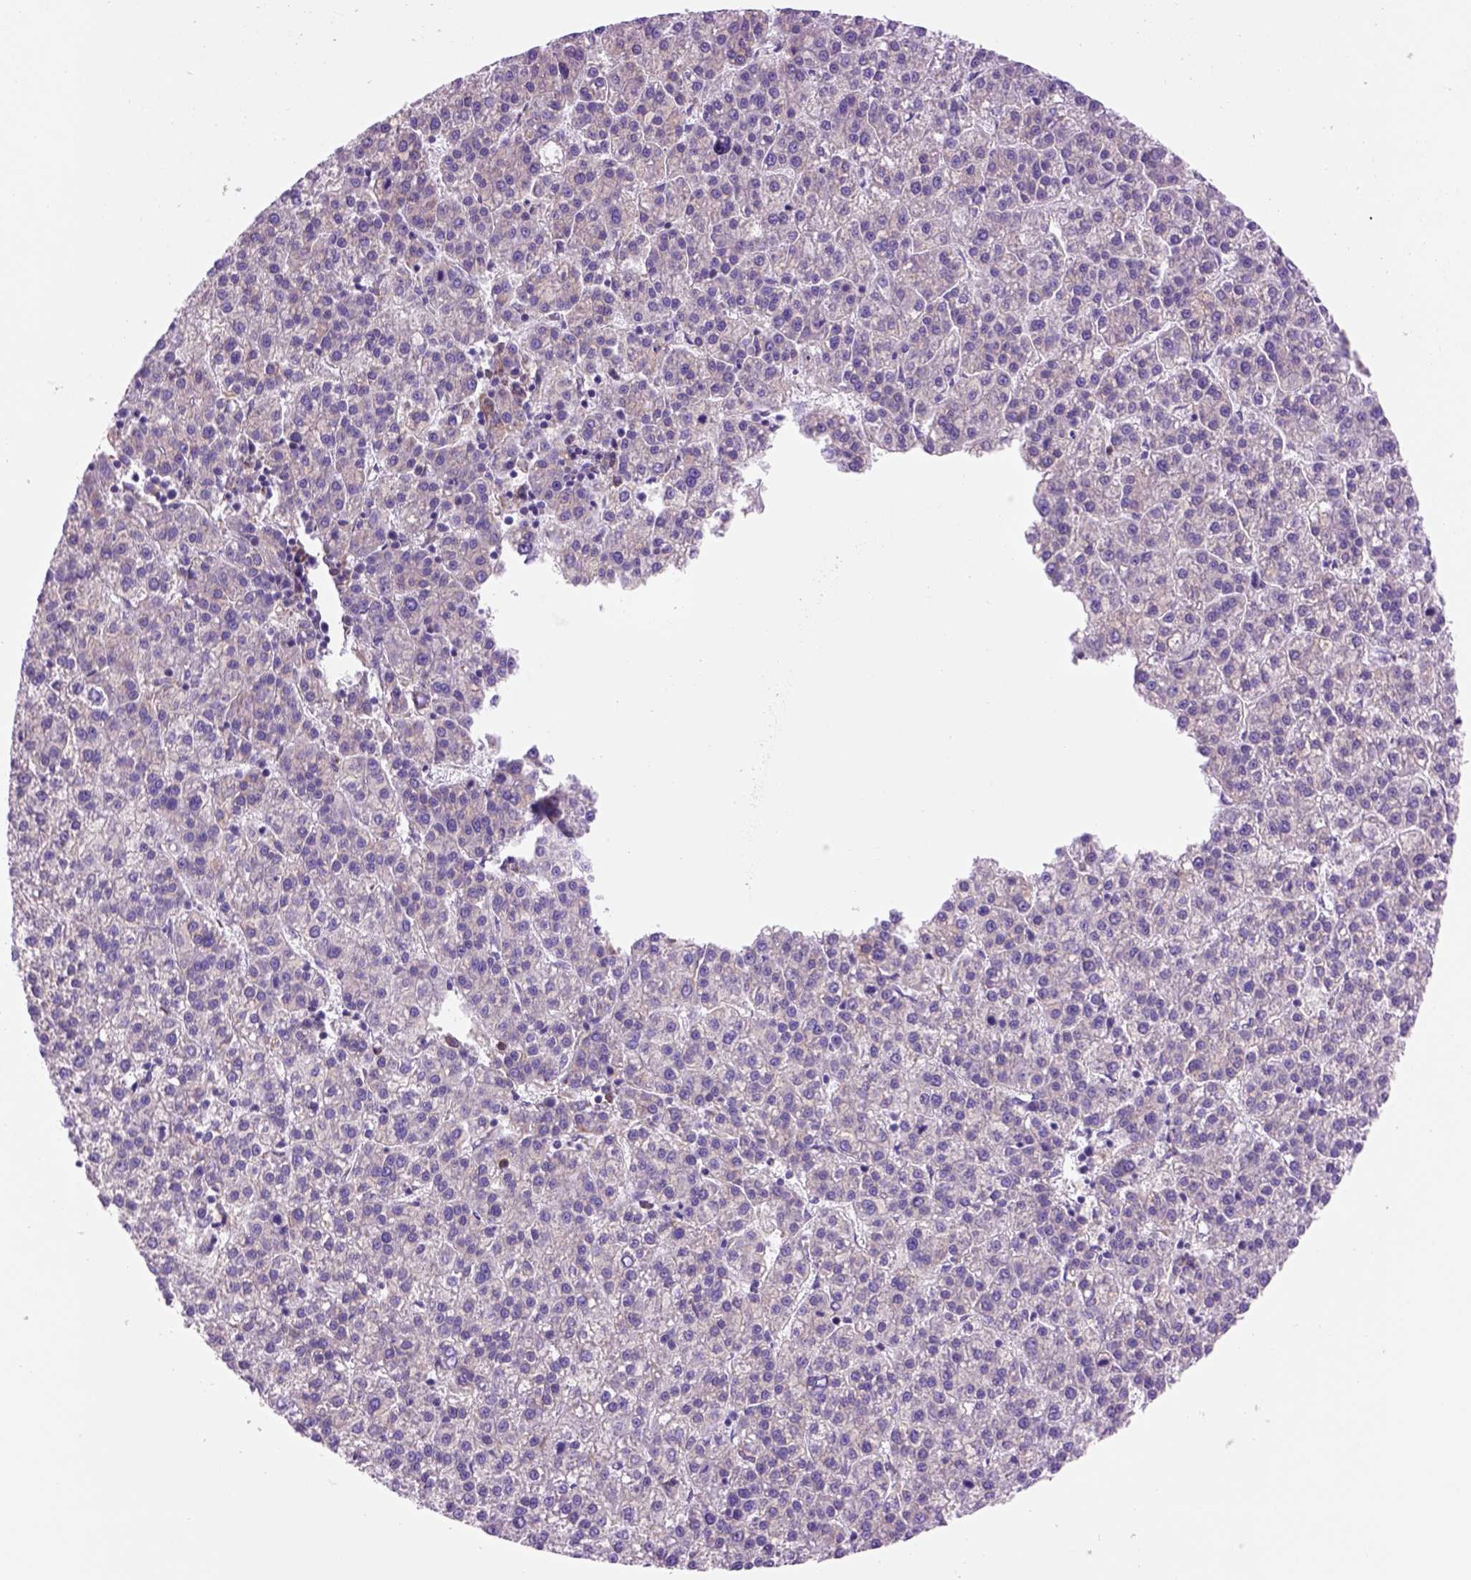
{"staining": {"intensity": "negative", "quantity": "none", "location": "none"}, "tissue": "liver cancer", "cell_type": "Tumor cells", "image_type": "cancer", "snomed": [{"axis": "morphology", "description": "Carcinoma, Hepatocellular, NOS"}, {"axis": "topography", "description": "Liver"}], "caption": "The histopathology image shows no staining of tumor cells in liver cancer (hepatocellular carcinoma).", "gene": "PIAS3", "patient": {"sex": "female", "age": 58}}